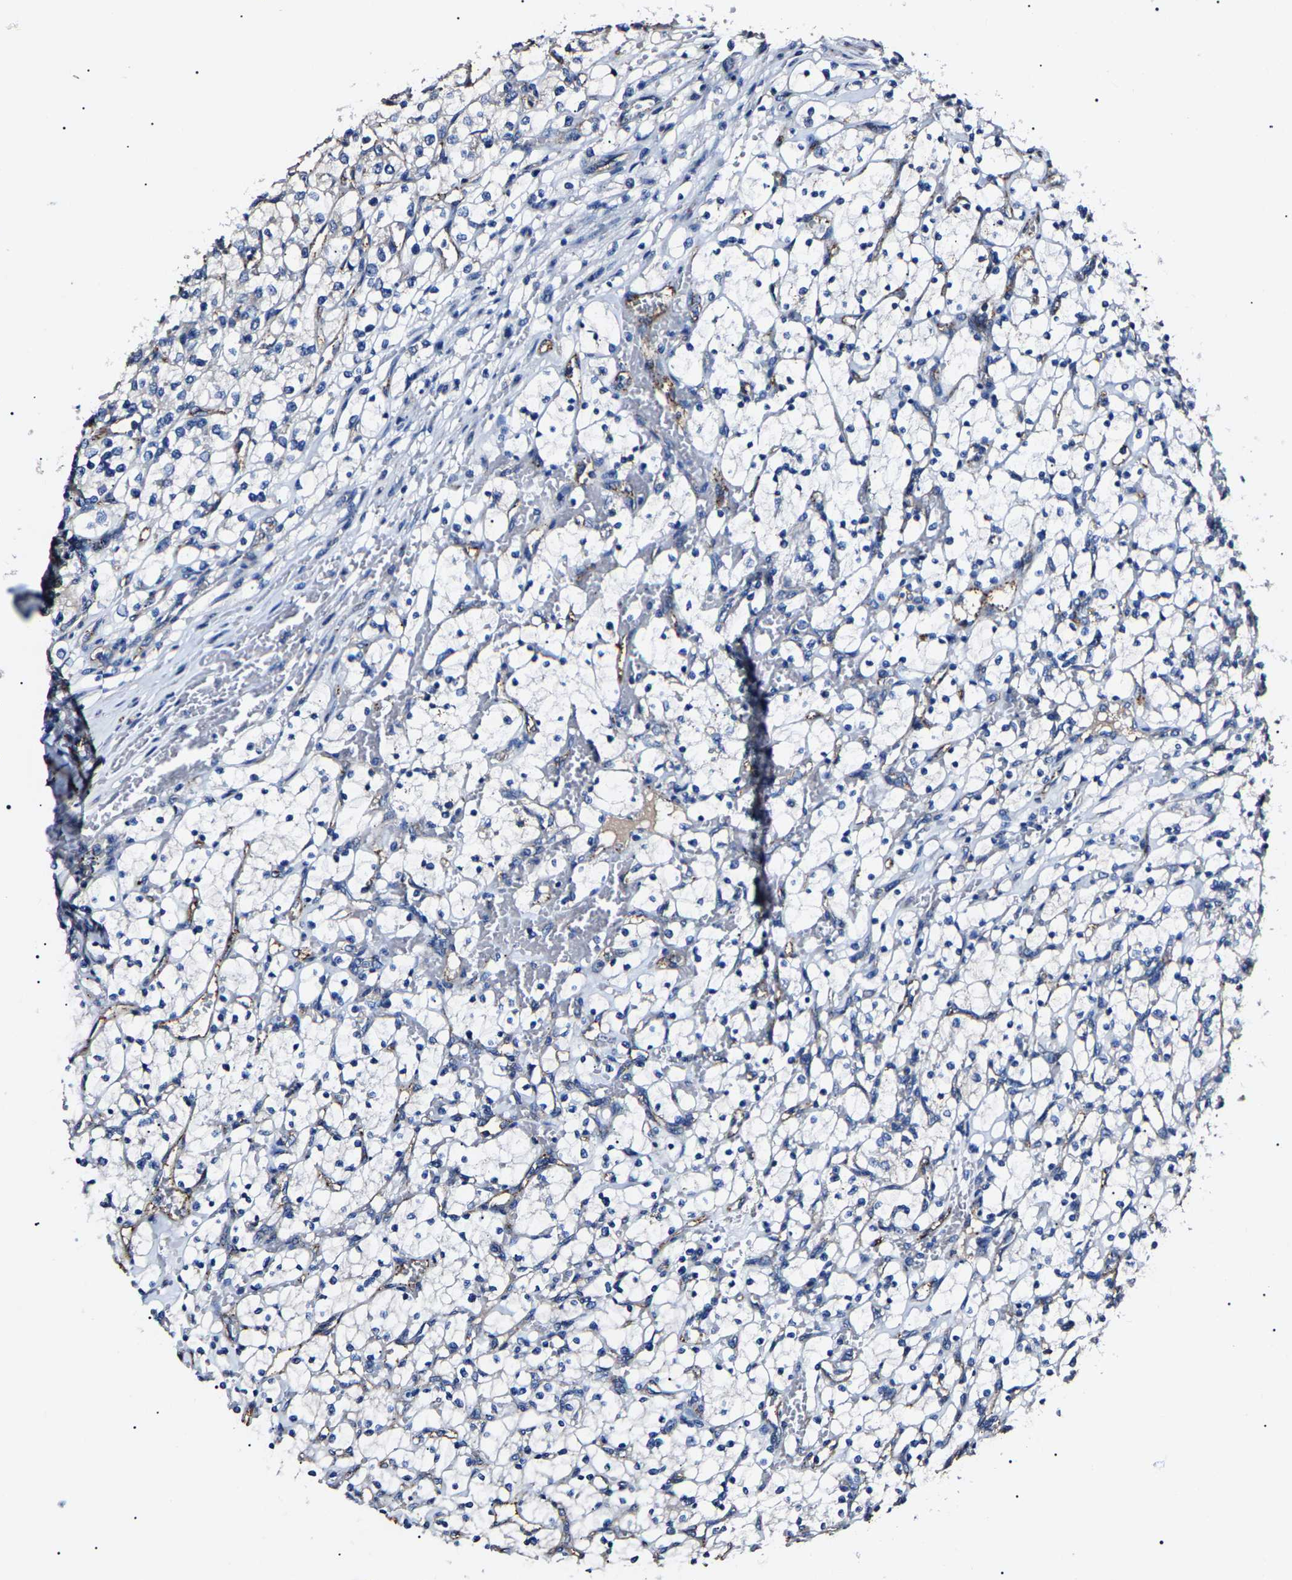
{"staining": {"intensity": "negative", "quantity": "none", "location": "none"}, "tissue": "renal cancer", "cell_type": "Tumor cells", "image_type": "cancer", "snomed": [{"axis": "morphology", "description": "Adenocarcinoma, NOS"}, {"axis": "topography", "description": "Kidney"}], "caption": "Tumor cells show no significant expression in renal cancer (adenocarcinoma). (DAB IHC visualized using brightfield microscopy, high magnification).", "gene": "KLHL42", "patient": {"sex": "female", "age": 69}}